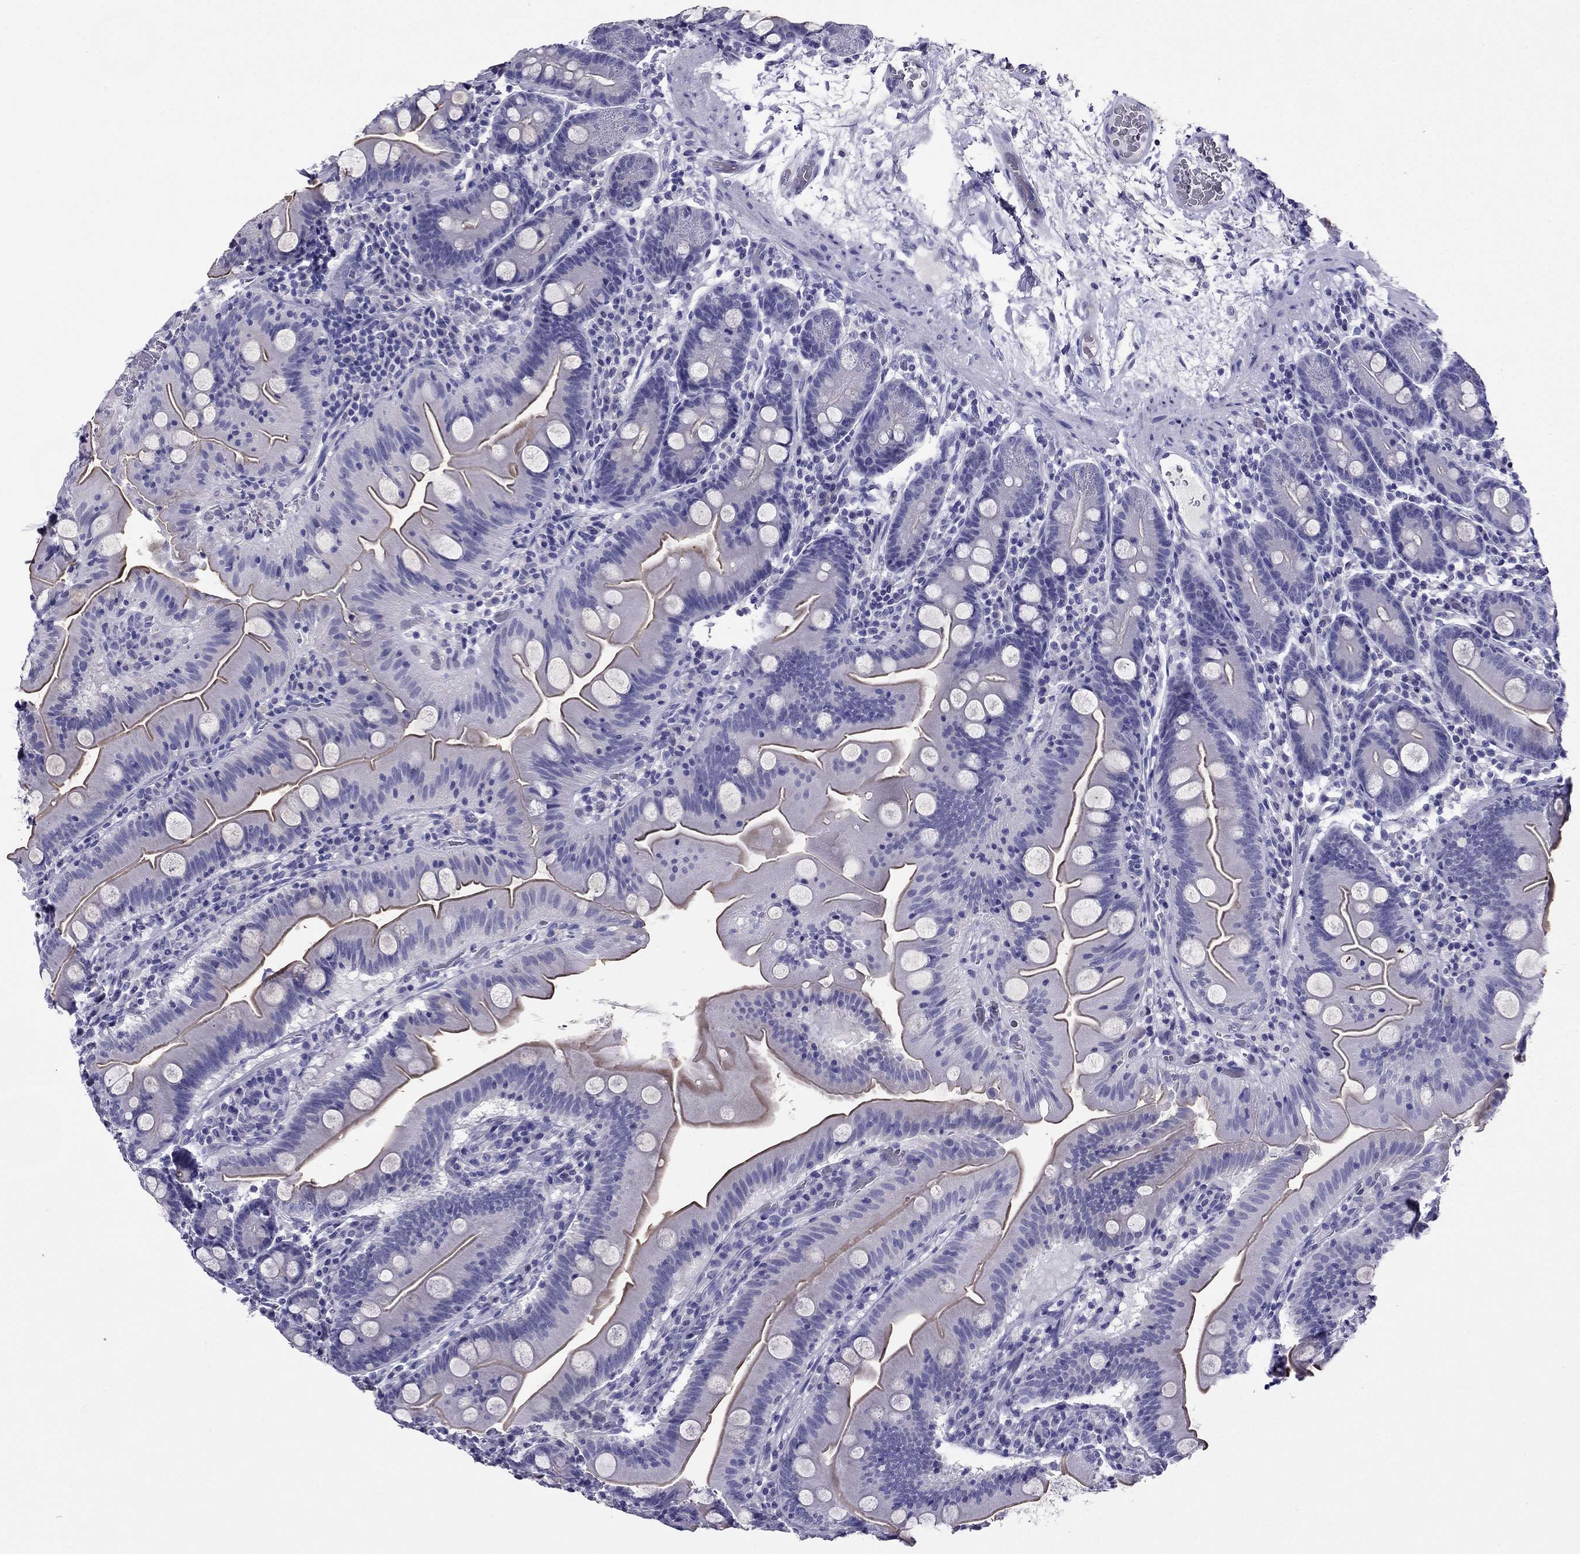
{"staining": {"intensity": "weak", "quantity": "25%-75%", "location": "cytoplasmic/membranous"}, "tissue": "small intestine", "cell_type": "Glandular cells", "image_type": "normal", "snomed": [{"axis": "morphology", "description": "Normal tissue, NOS"}, {"axis": "topography", "description": "Small intestine"}], "caption": "High-power microscopy captured an IHC histopathology image of normal small intestine, revealing weak cytoplasmic/membranous staining in approximately 25%-75% of glandular cells. (IHC, brightfield microscopy, high magnification).", "gene": "ZNF541", "patient": {"sex": "male", "age": 37}}